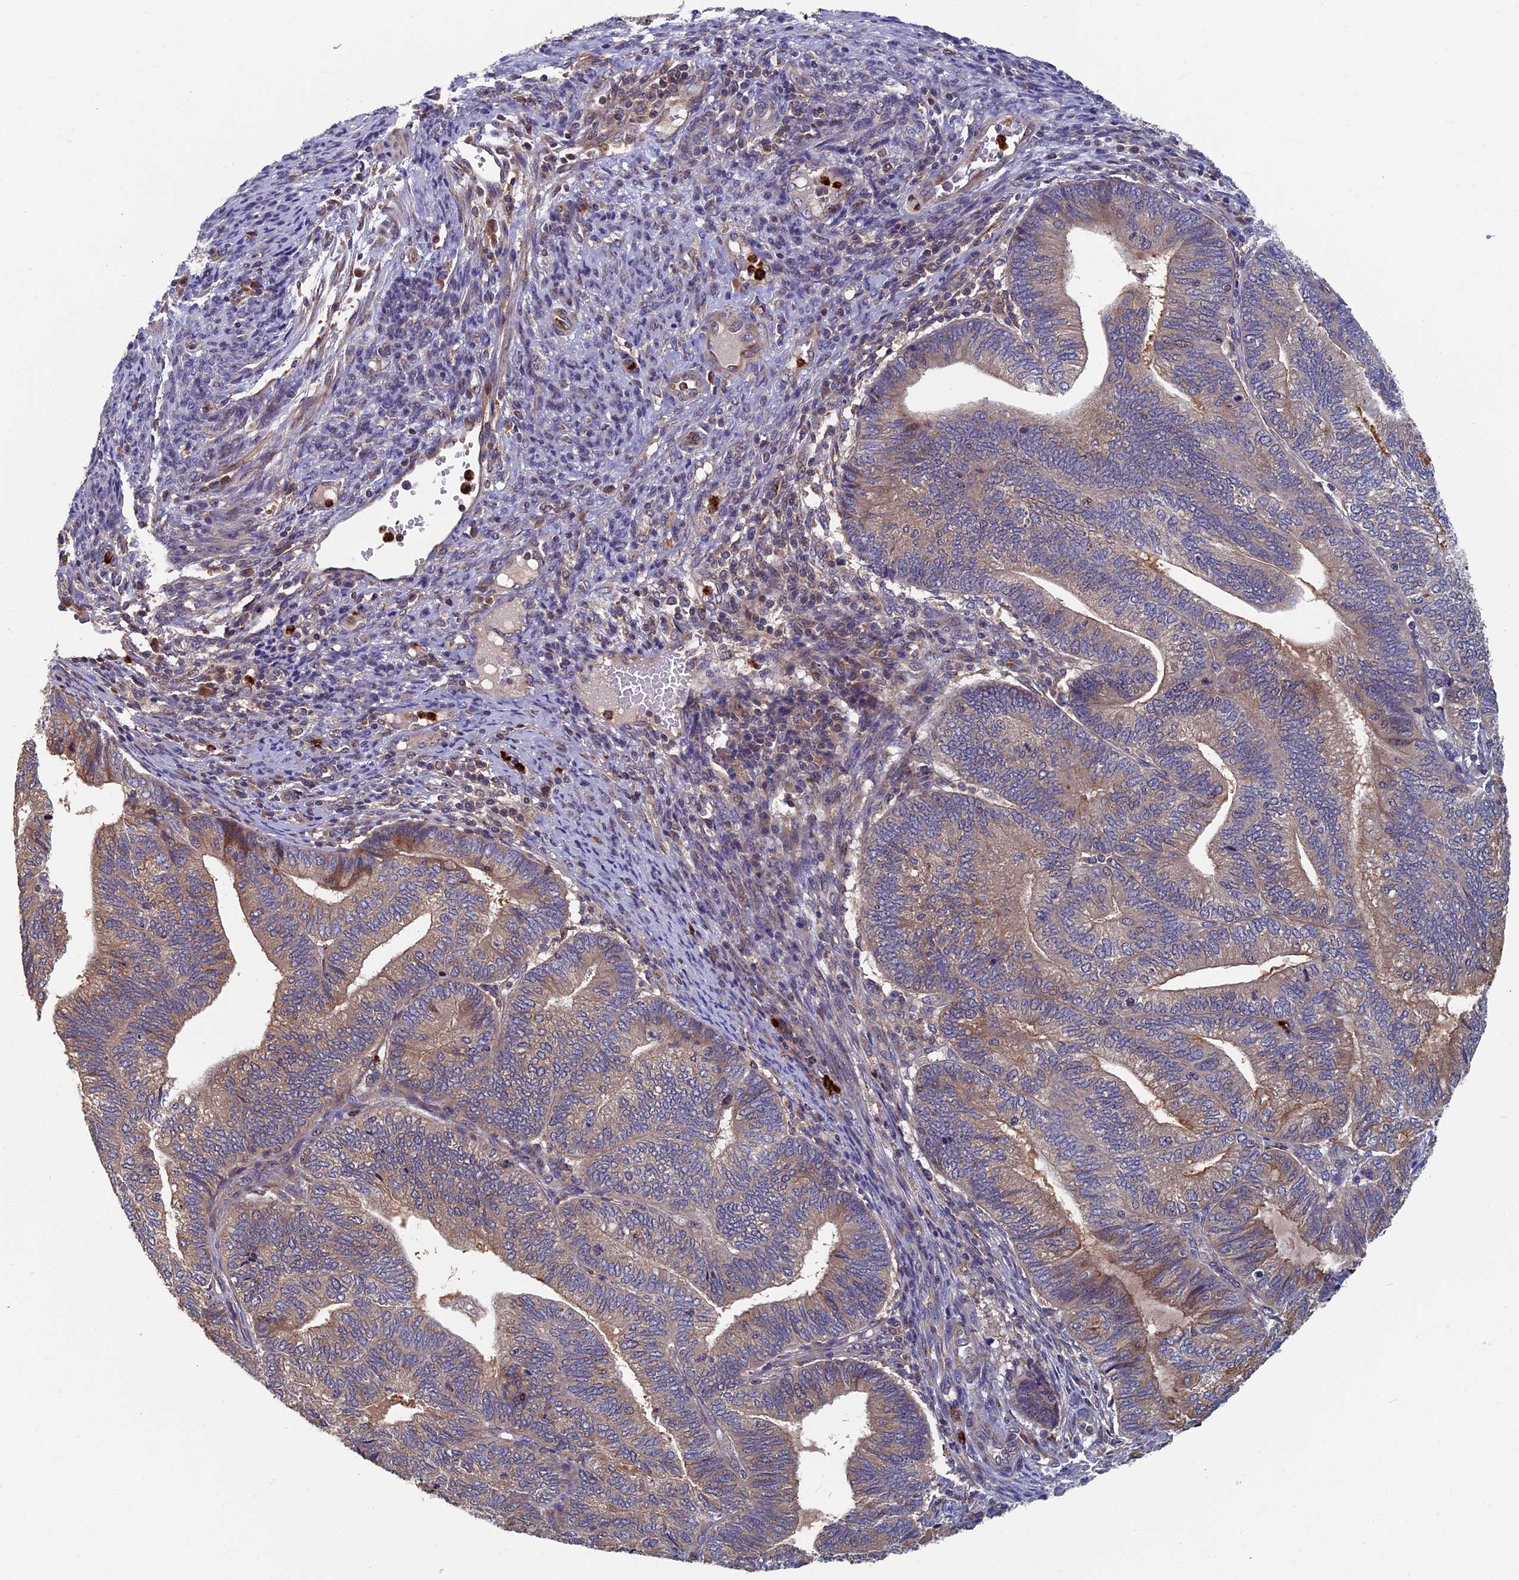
{"staining": {"intensity": "weak", "quantity": ">75%", "location": "cytoplasmic/membranous"}, "tissue": "endometrial cancer", "cell_type": "Tumor cells", "image_type": "cancer", "snomed": [{"axis": "morphology", "description": "Adenocarcinoma, NOS"}, {"axis": "topography", "description": "Uterus"}, {"axis": "topography", "description": "Endometrium"}], "caption": "DAB (3,3'-diaminobenzidine) immunohistochemical staining of human endometrial cancer displays weak cytoplasmic/membranous protein expression in approximately >75% of tumor cells.", "gene": "TNK2", "patient": {"sex": "female", "age": 70}}